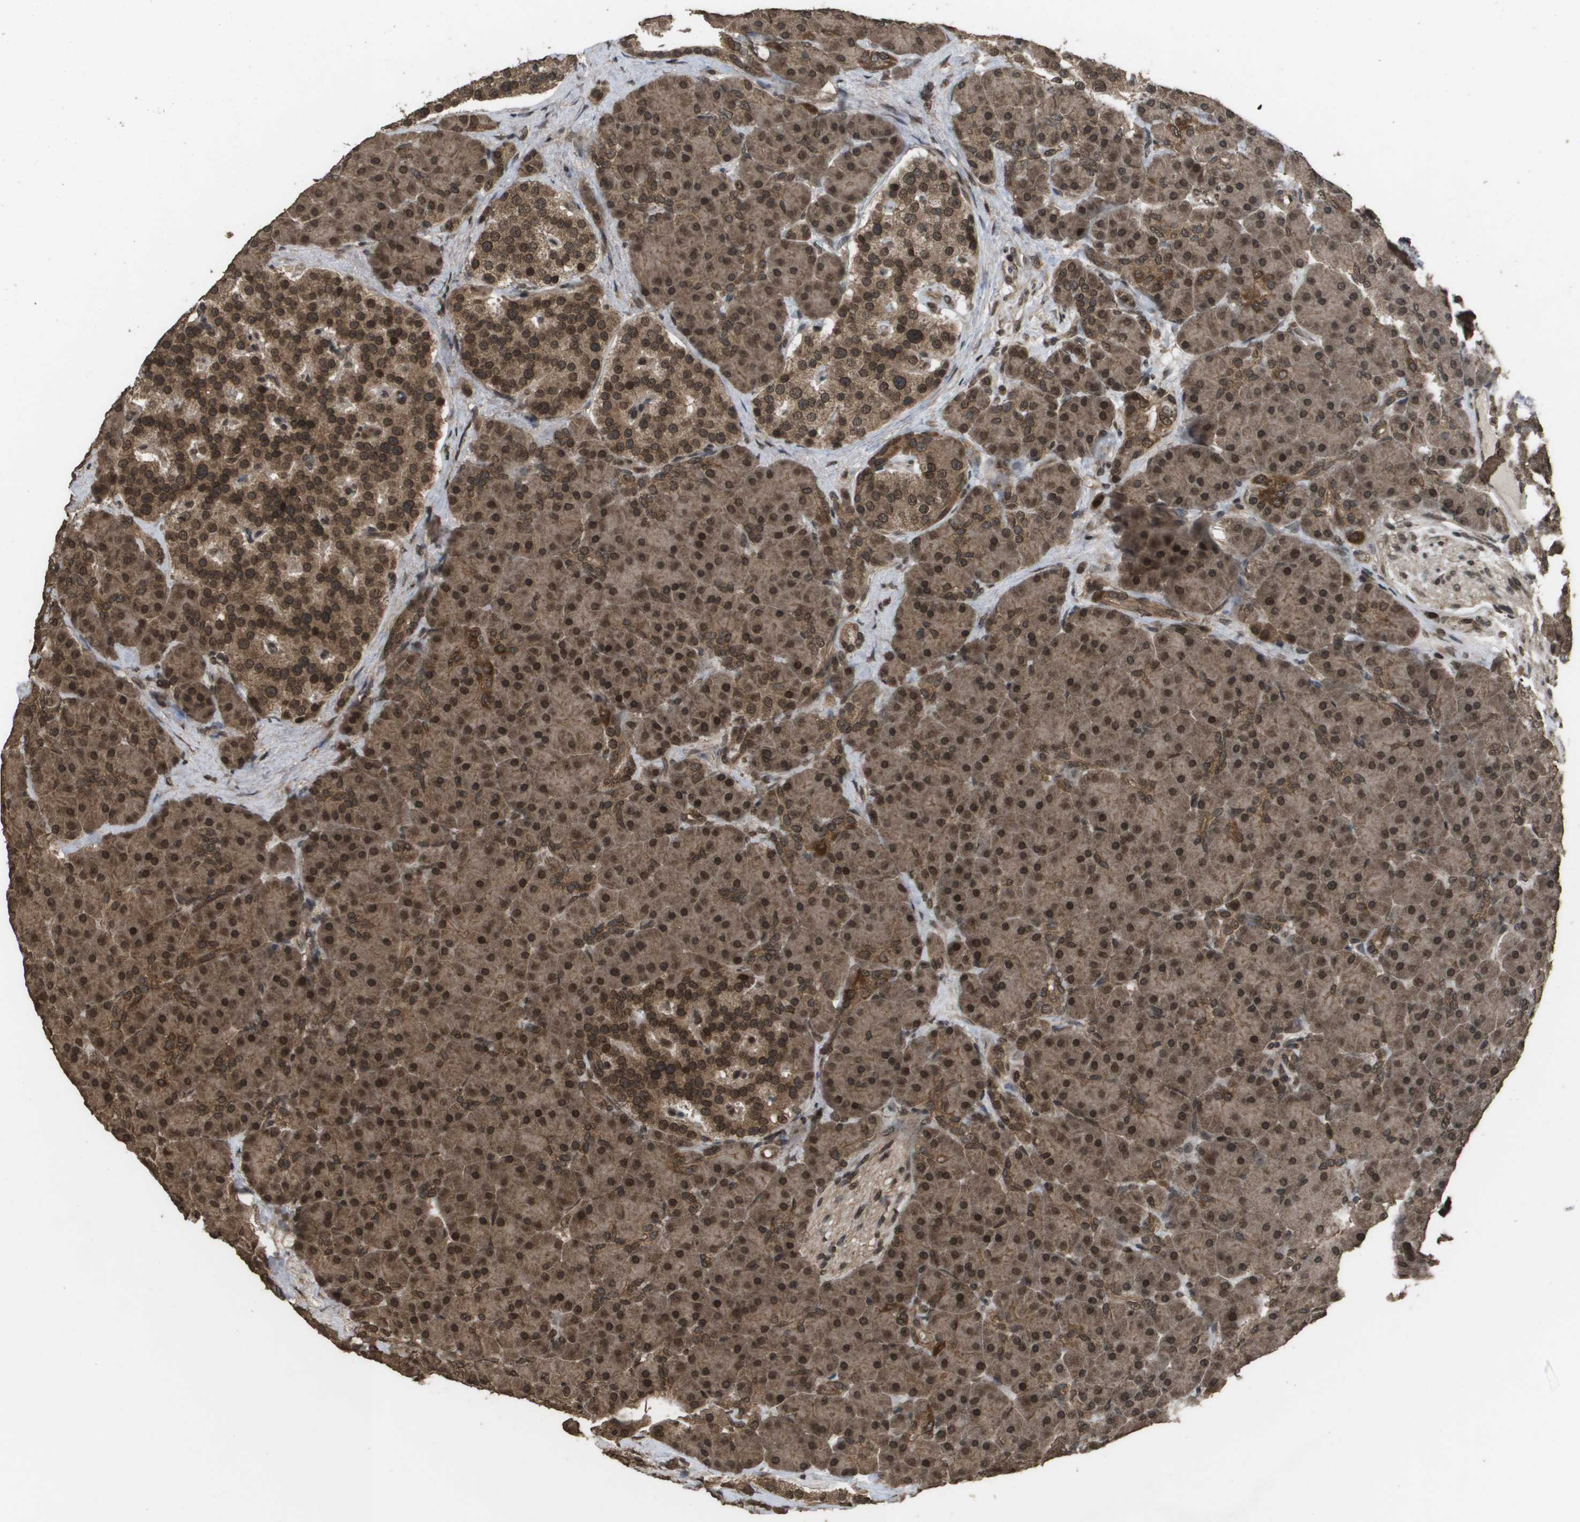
{"staining": {"intensity": "strong", "quantity": ">75%", "location": "cytoplasmic/membranous,nuclear"}, "tissue": "pancreas", "cell_type": "Exocrine glandular cells", "image_type": "normal", "snomed": [{"axis": "morphology", "description": "Normal tissue, NOS"}, {"axis": "topography", "description": "Pancreas"}], "caption": "Immunohistochemistry histopathology image of normal pancreas: pancreas stained using immunohistochemistry exhibits high levels of strong protein expression localized specifically in the cytoplasmic/membranous,nuclear of exocrine glandular cells, appearing as a cytoplasmic/membranous,nuclear brown color.", "gene": "AXIN2", "patient": {"sex": "male", "age": 66}}